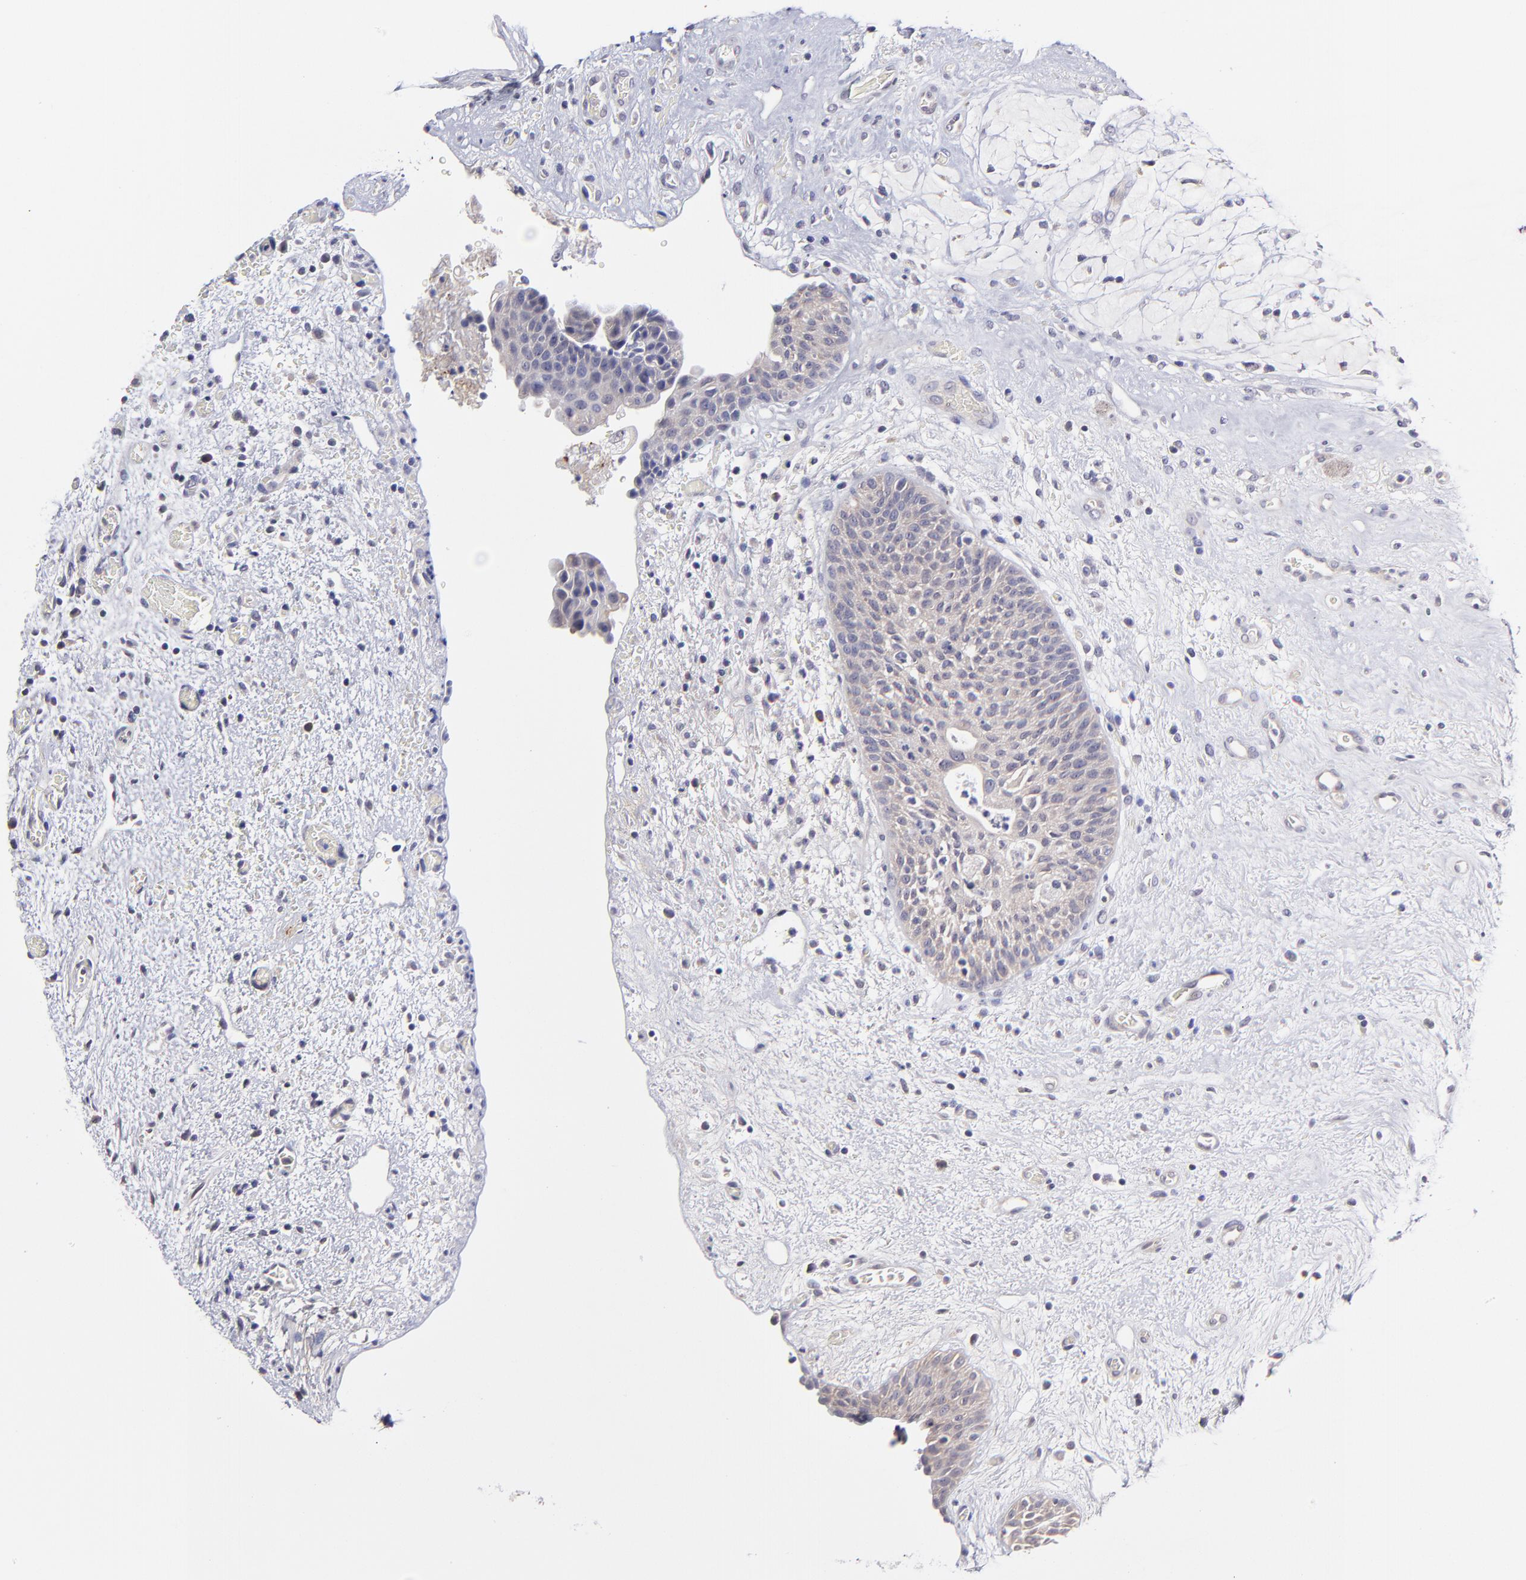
{"staining": {"intensity": "weak", "quantity": ">75%", "location": "cytoplasmic/membranous"}, "tissue": "urinary bladder", "cell_type": "Urothelial cells", "image_type": "normal", "snomed": [{"axis": "morphology", "description": "Normal tissue, NOS"}, {"axis": "topography", "description": "Urinary bladder"}], "caption": "Immunohistochemistry photomicrograph of normal human urinary bladder stained for a protein (brown), which demonstrates low levels of weak cytoplasmic/membranous expression in about >75% of urothelial cells.", "gene": "BTG2", "patient": {"sex": "male", "age": 48}}